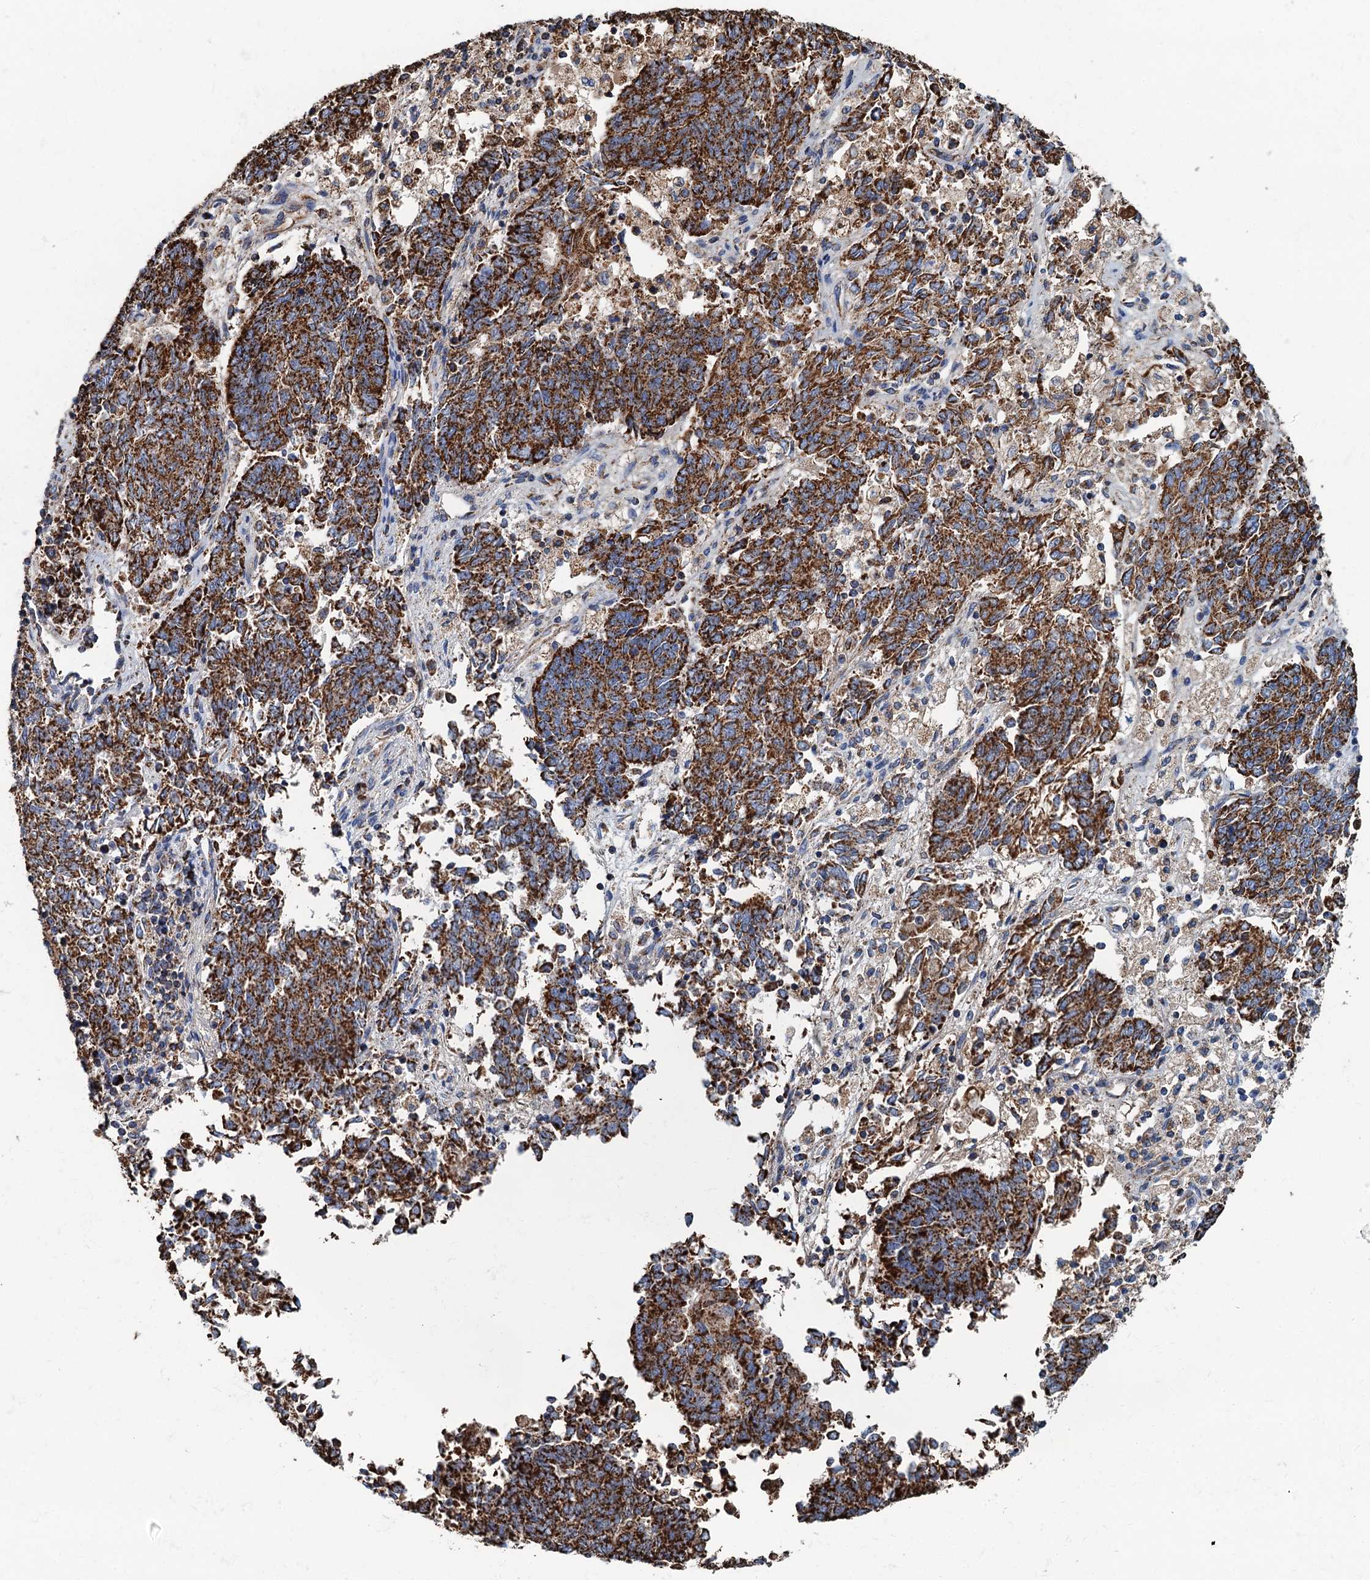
{"staining": {"intensity": "strong", "quantity": ">75%", "location": "cytoplasmic/membranous"}, "tissue": "endometrial cancer", "cell_type": "Tumor cells", "image_type": "cancer", "snomed": [{"axis": "morphology", "description": "Adenocarcinoma, NOS"}, {"axis": "topography", "description": "Endometrium"}], "caption": "Human adenocarcinoma (endometrial) stained for a protein (brown) displays strong cytoplasmic/membranous positive positivity in approximately >75% of tumor cells.", "gene": "AAGAB", "patient": {"sex": "female", "age": 80}}